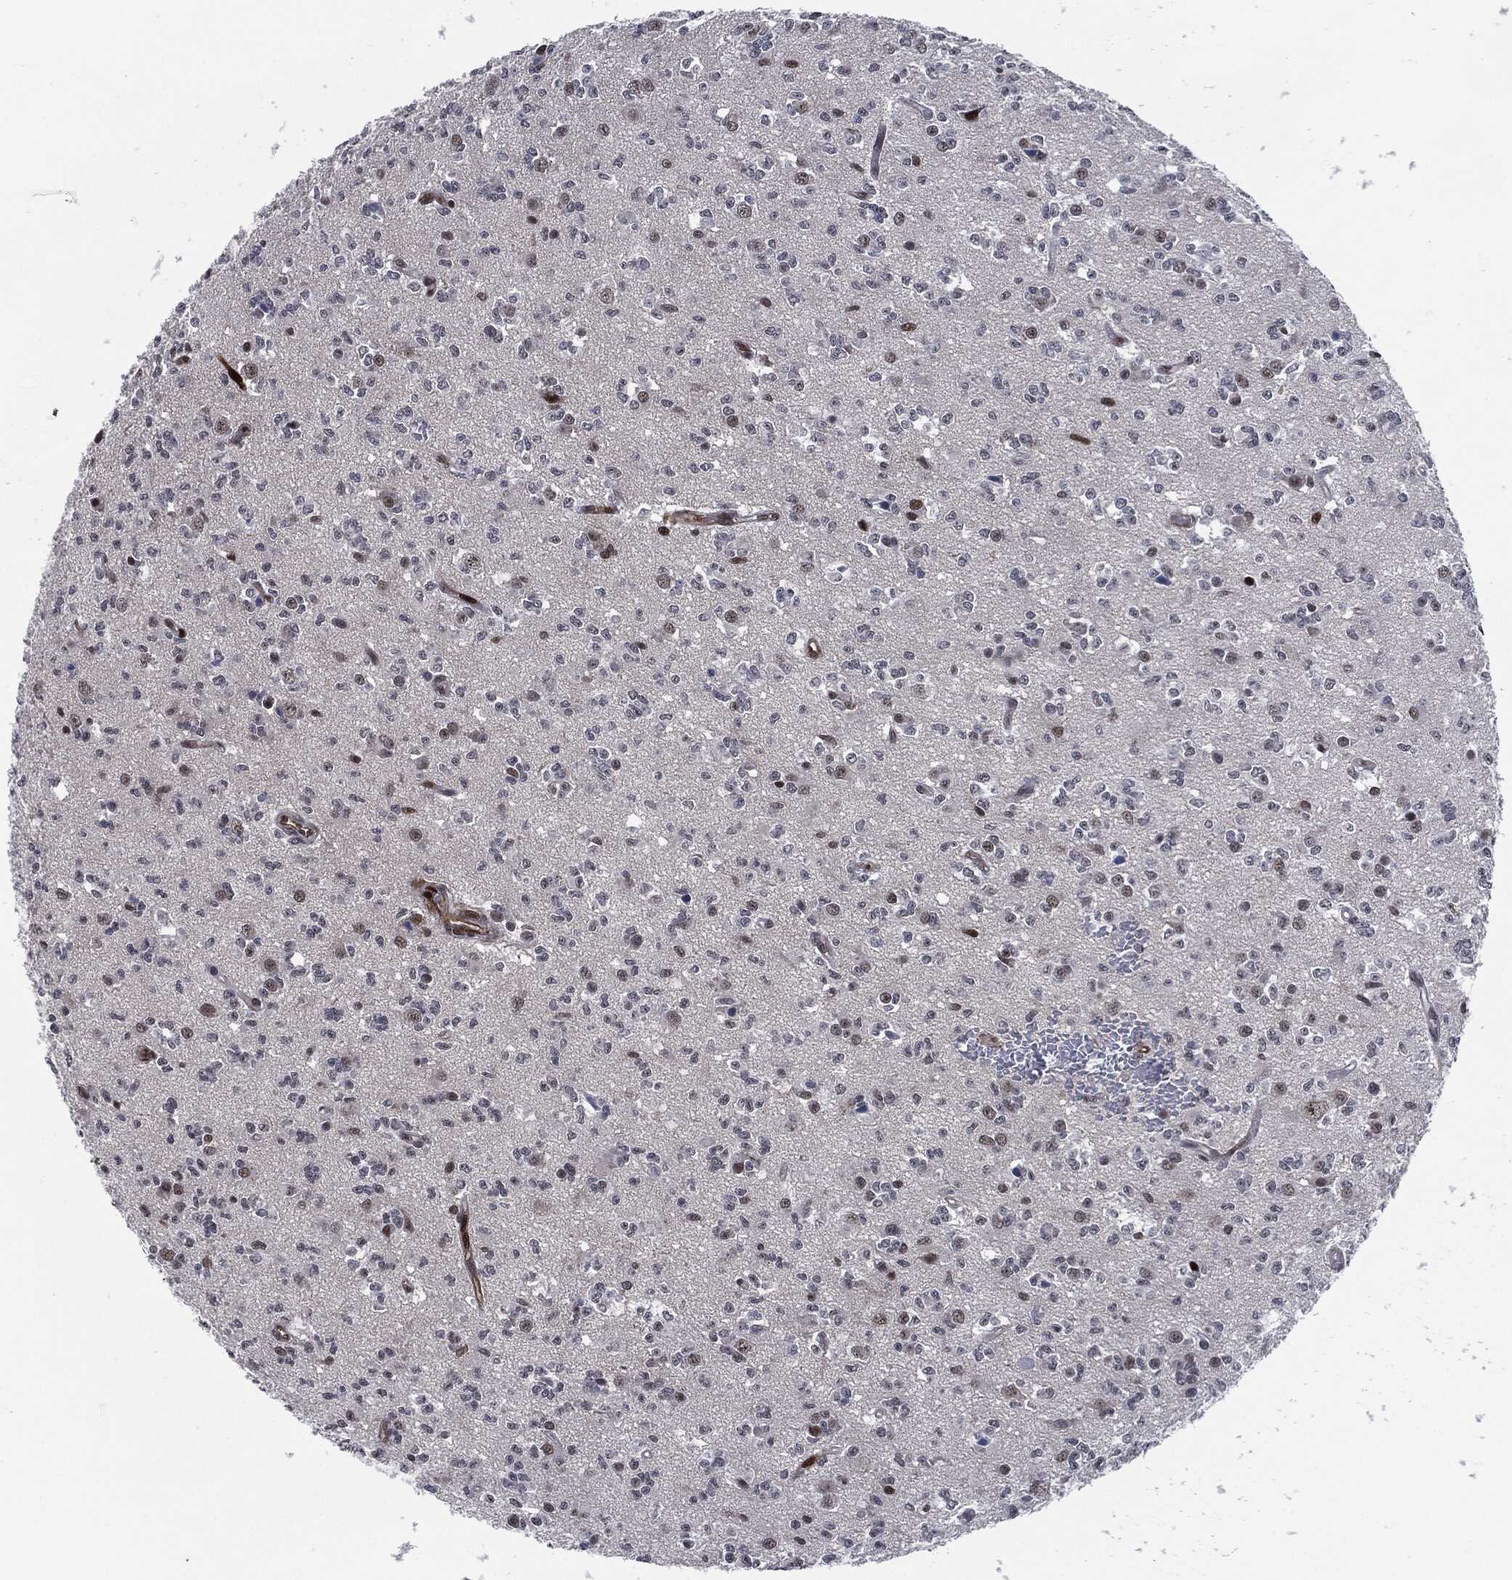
{"staining": {"intensity": "strong", "quantity": "<25%", "location": "nuclear"}, "tissue": "glioma", "cell_type": "Tumor cells", "image_type": "cancer", "snomed": [{"axis": "morphology", "description": "Glioma, malignant, Low grade"}, {"axis": "topography", "description": "Brain"}], "caption": "Glioma tissue exhibits strong nuclear positivity in about <25% of tumor cells The protein is shown in brown color, while the nuclei are stained blue.", "gene": "AKT2", "patient": {"sex": "female", "age": 45}}